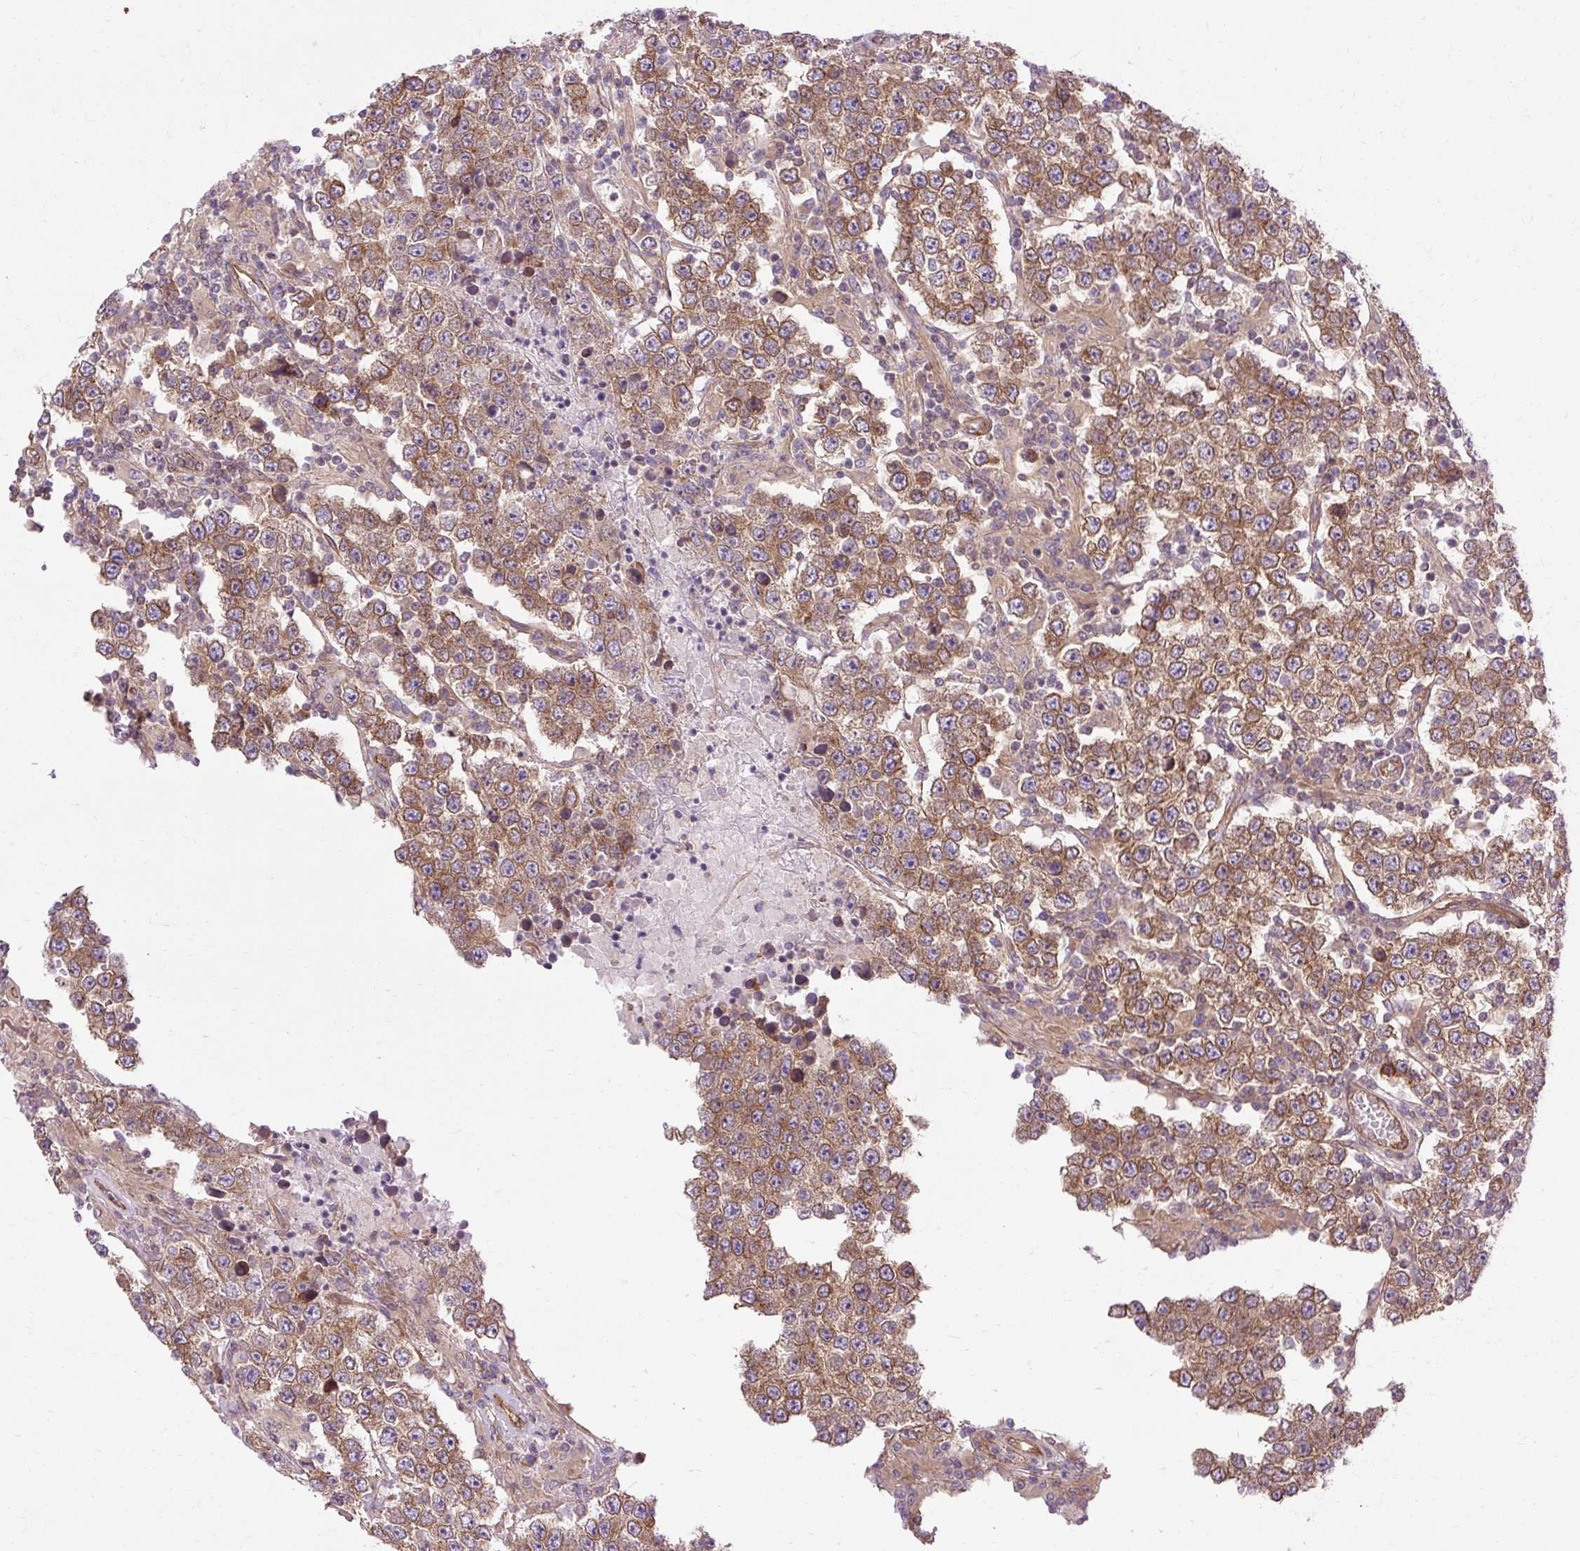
{"staining": {"intensity": "moderate", "quantity": ">75%", "location": "cytoplasmic/membranous"}, "tissue": "testis cancer", "cell_type": "Tumor cells", "image_type": "cancer", "snomed": [{"axis": "morphology", "description": "Normal tissue, NOS"}, {"axis": "morphology", "description": "Urothelial carcinoma, High grade"}, {"axis": "morphology", "description": "Seminoma, NOS"}, {"axis": "morphology", "description": "Carcinoma, Embryonal, NOS"}, {"axis": "topography", "description": "Urinary bladder"}, {"axis": "topography", "description": "Testis"}], "caption": "The histopathology image demonstrates a brown stain indicating the presence of a protein in the cytoplasmic/membranous of tumor cells in testis cancer.", "gene": "CCDC93", "patient": {"sex": "male", "age": 41}}